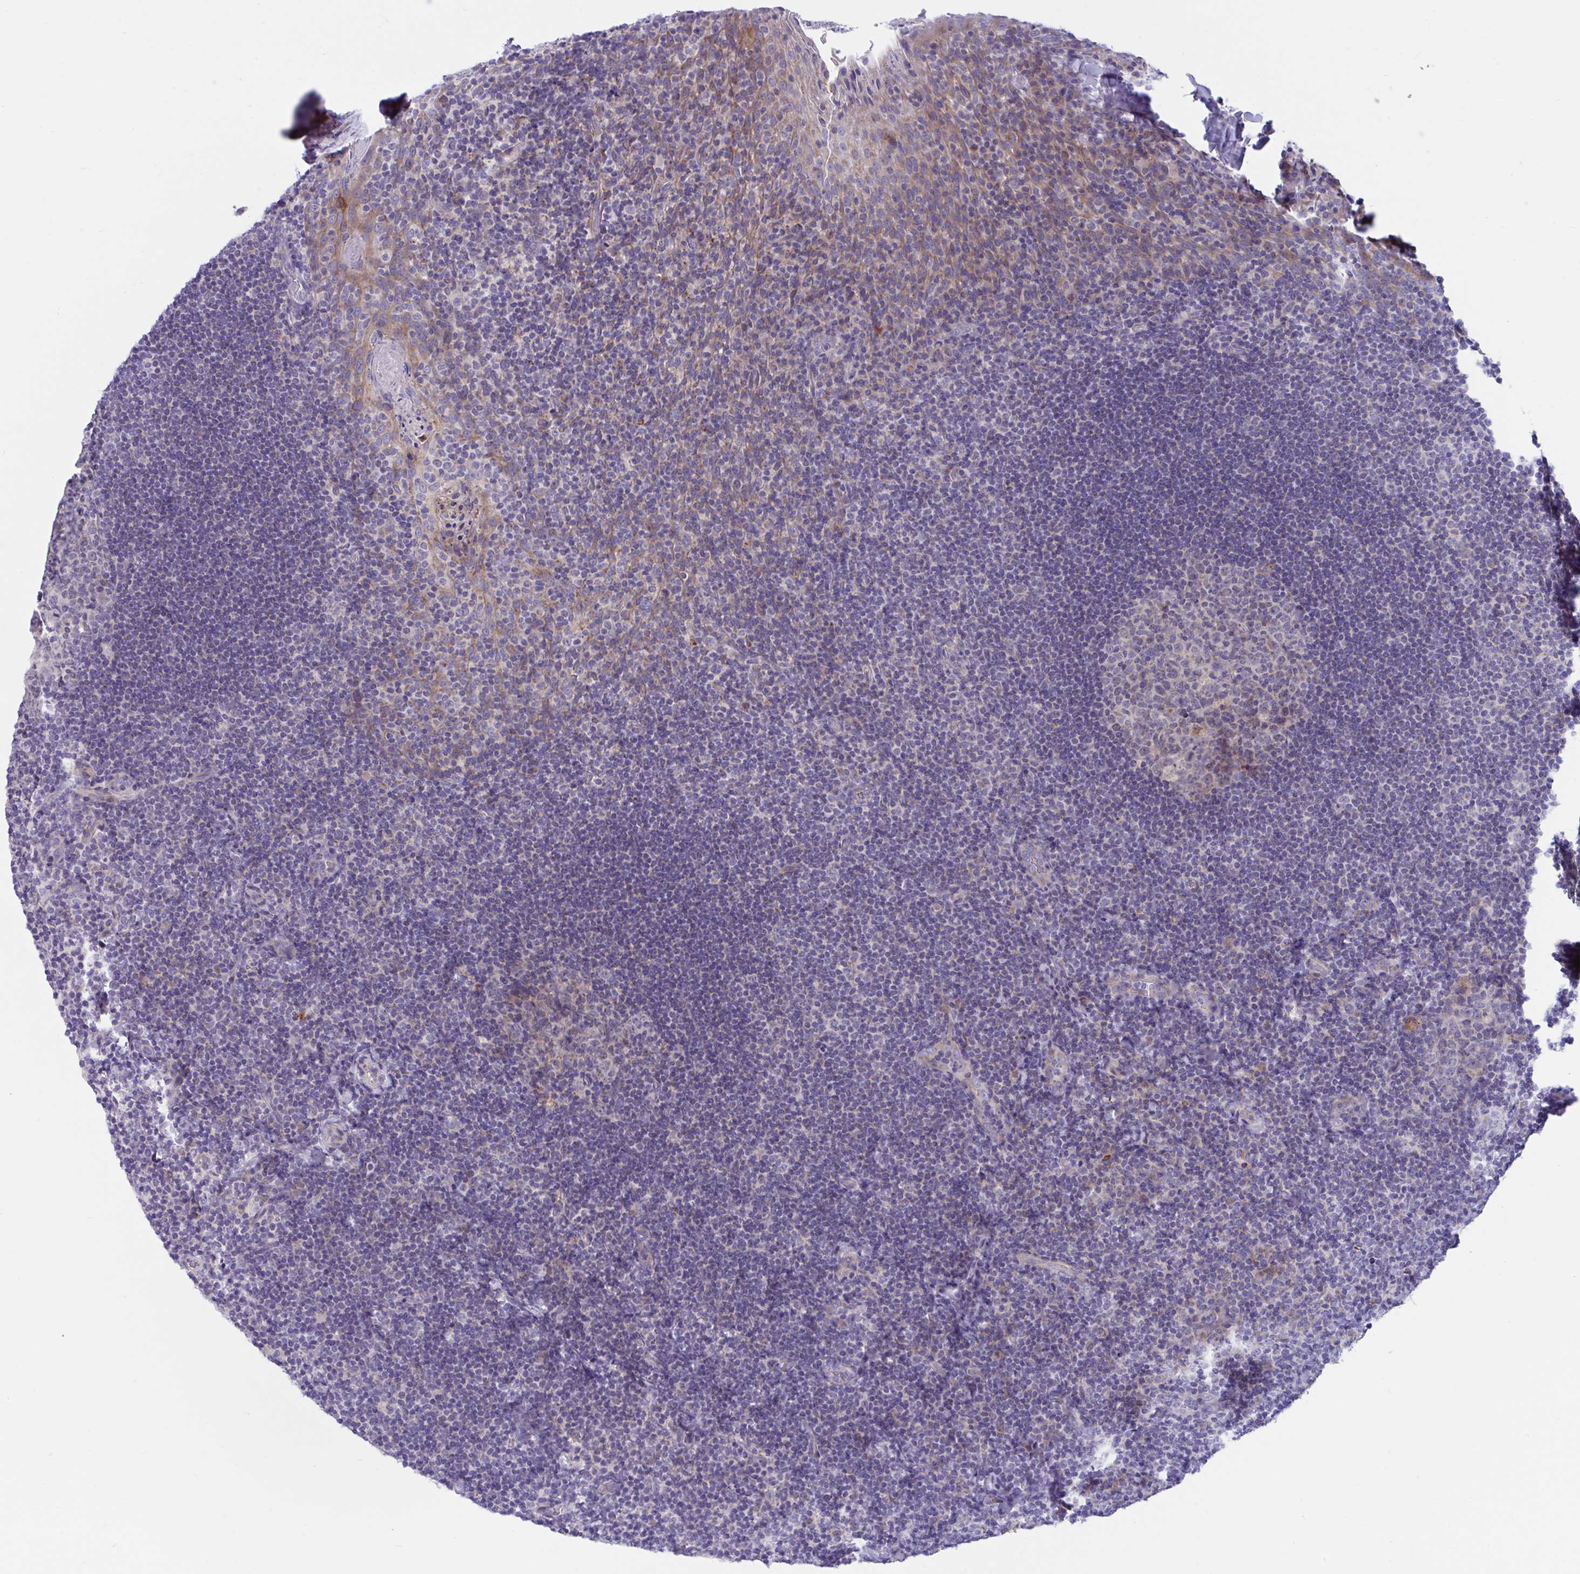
{"staining": {"intensity": "negative", "quantity": "none", "location": "none"}, "tissue": "tonsil", "cell_type": "Germinal center cells", "image_type": "normal", "snomed": [{"axis": "morphology", "description": "Normal tissue, NOS"}, {"axis": "topography", "description": "Tonsil"}], "caption": "The micrograph demonstrates no significant positivity in germinal center cells of tonsil. (DAB (3,3'-diaminobenzidine) IHC, high magnification).", "gene": "DTX3", "patient": {"sex": "male", "age": 17}}